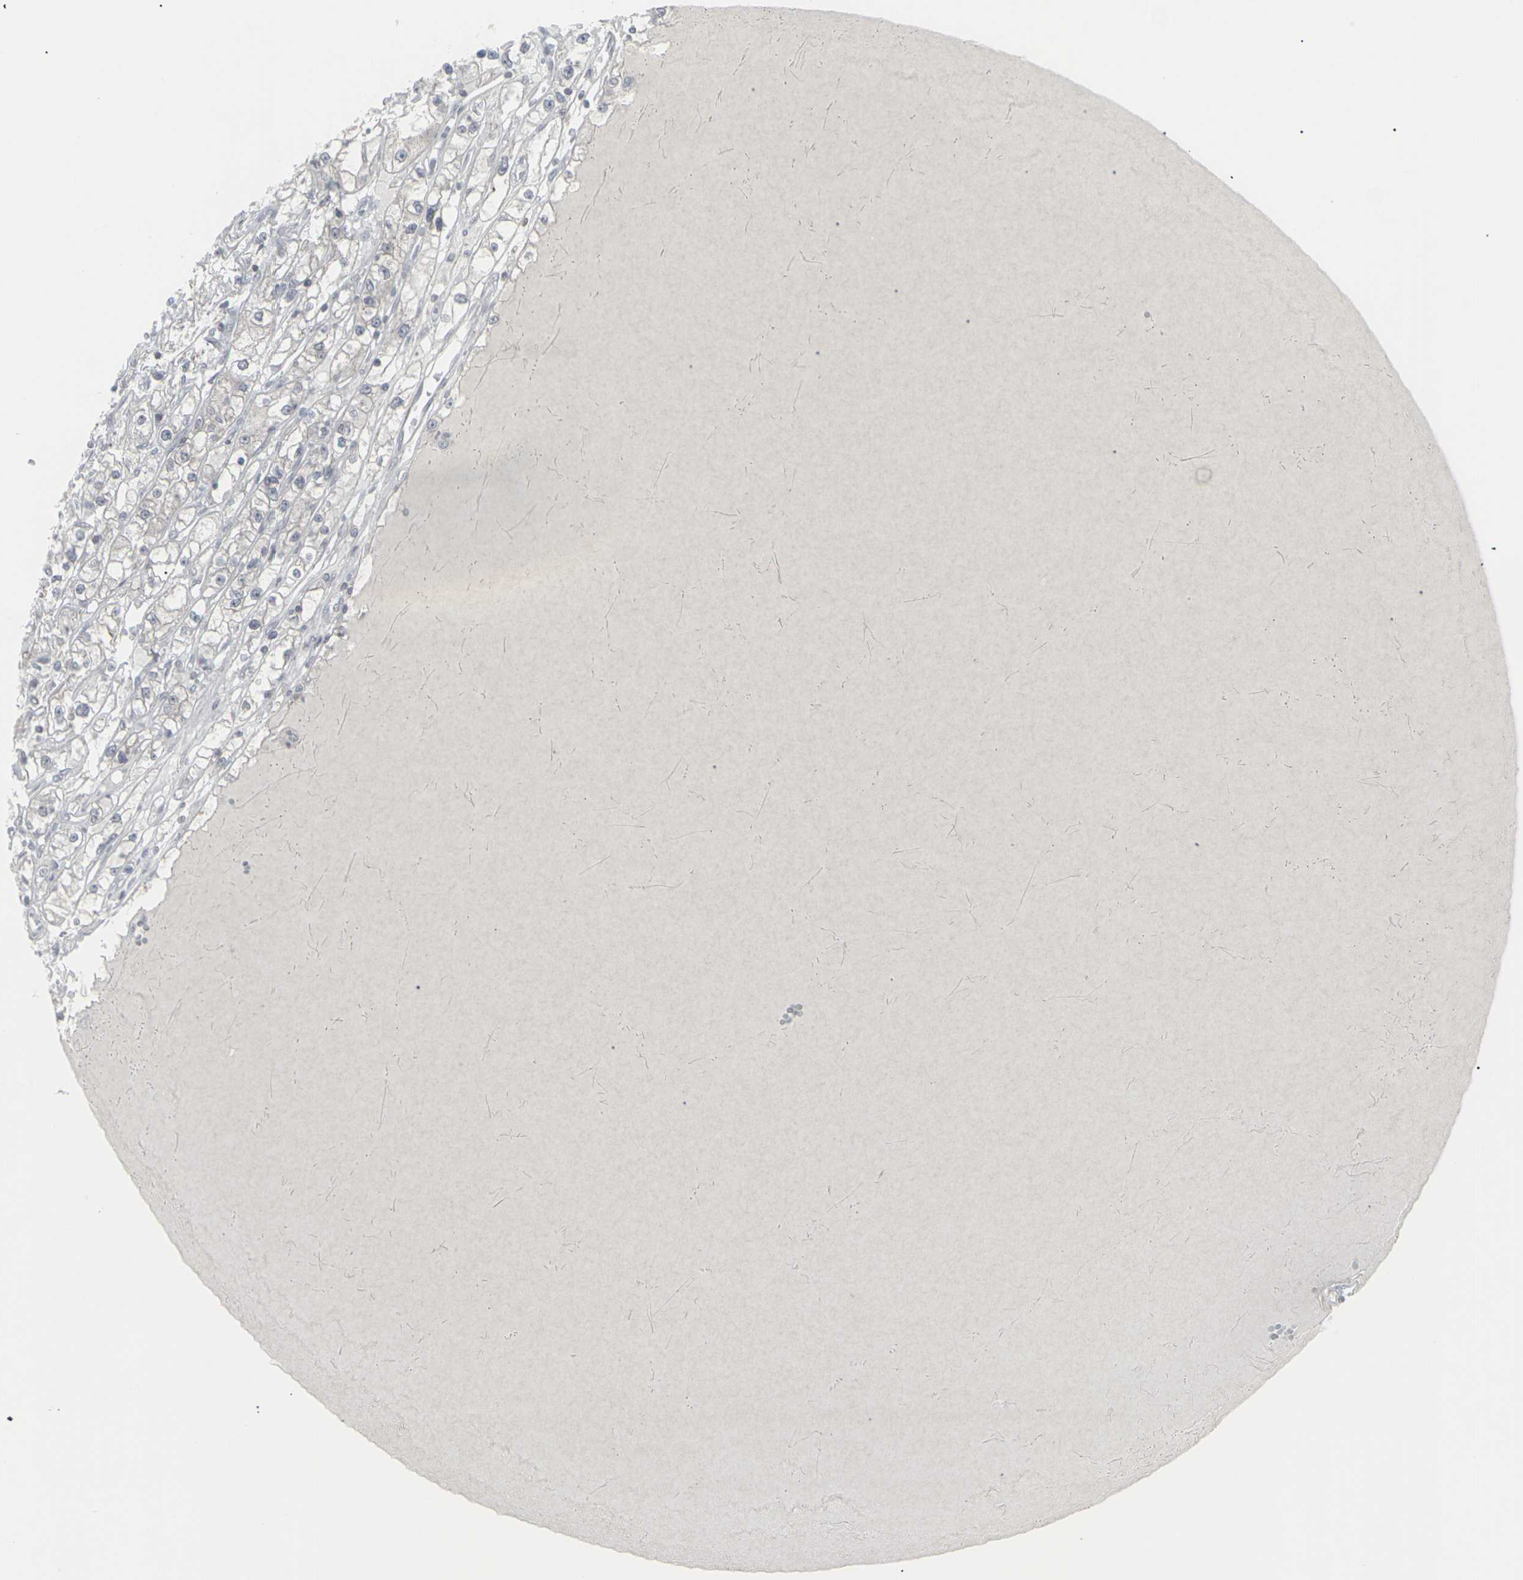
{"staining": {"intensity": "weak", "quantity": "25%-75%", "location": "cytoplasmic/membranous"}, "tissue": "renal cancer", "cell_type": "Tumor cells", "image_type": "cancer", "snomed": [{"axis": "morphology", "description": "Adenocarcinoma, NOS"}, {"axis": "topography", "description": "Kidney"}], "caption": "Immunohistochemical staining of human renal adenocarcinoma displays weak cytoplasmic/membranous protein positivity in approximately 25%-75% of tumor cells.", "gene": "APOBEC2", "patient": {"sex": "male", "age": 56}}